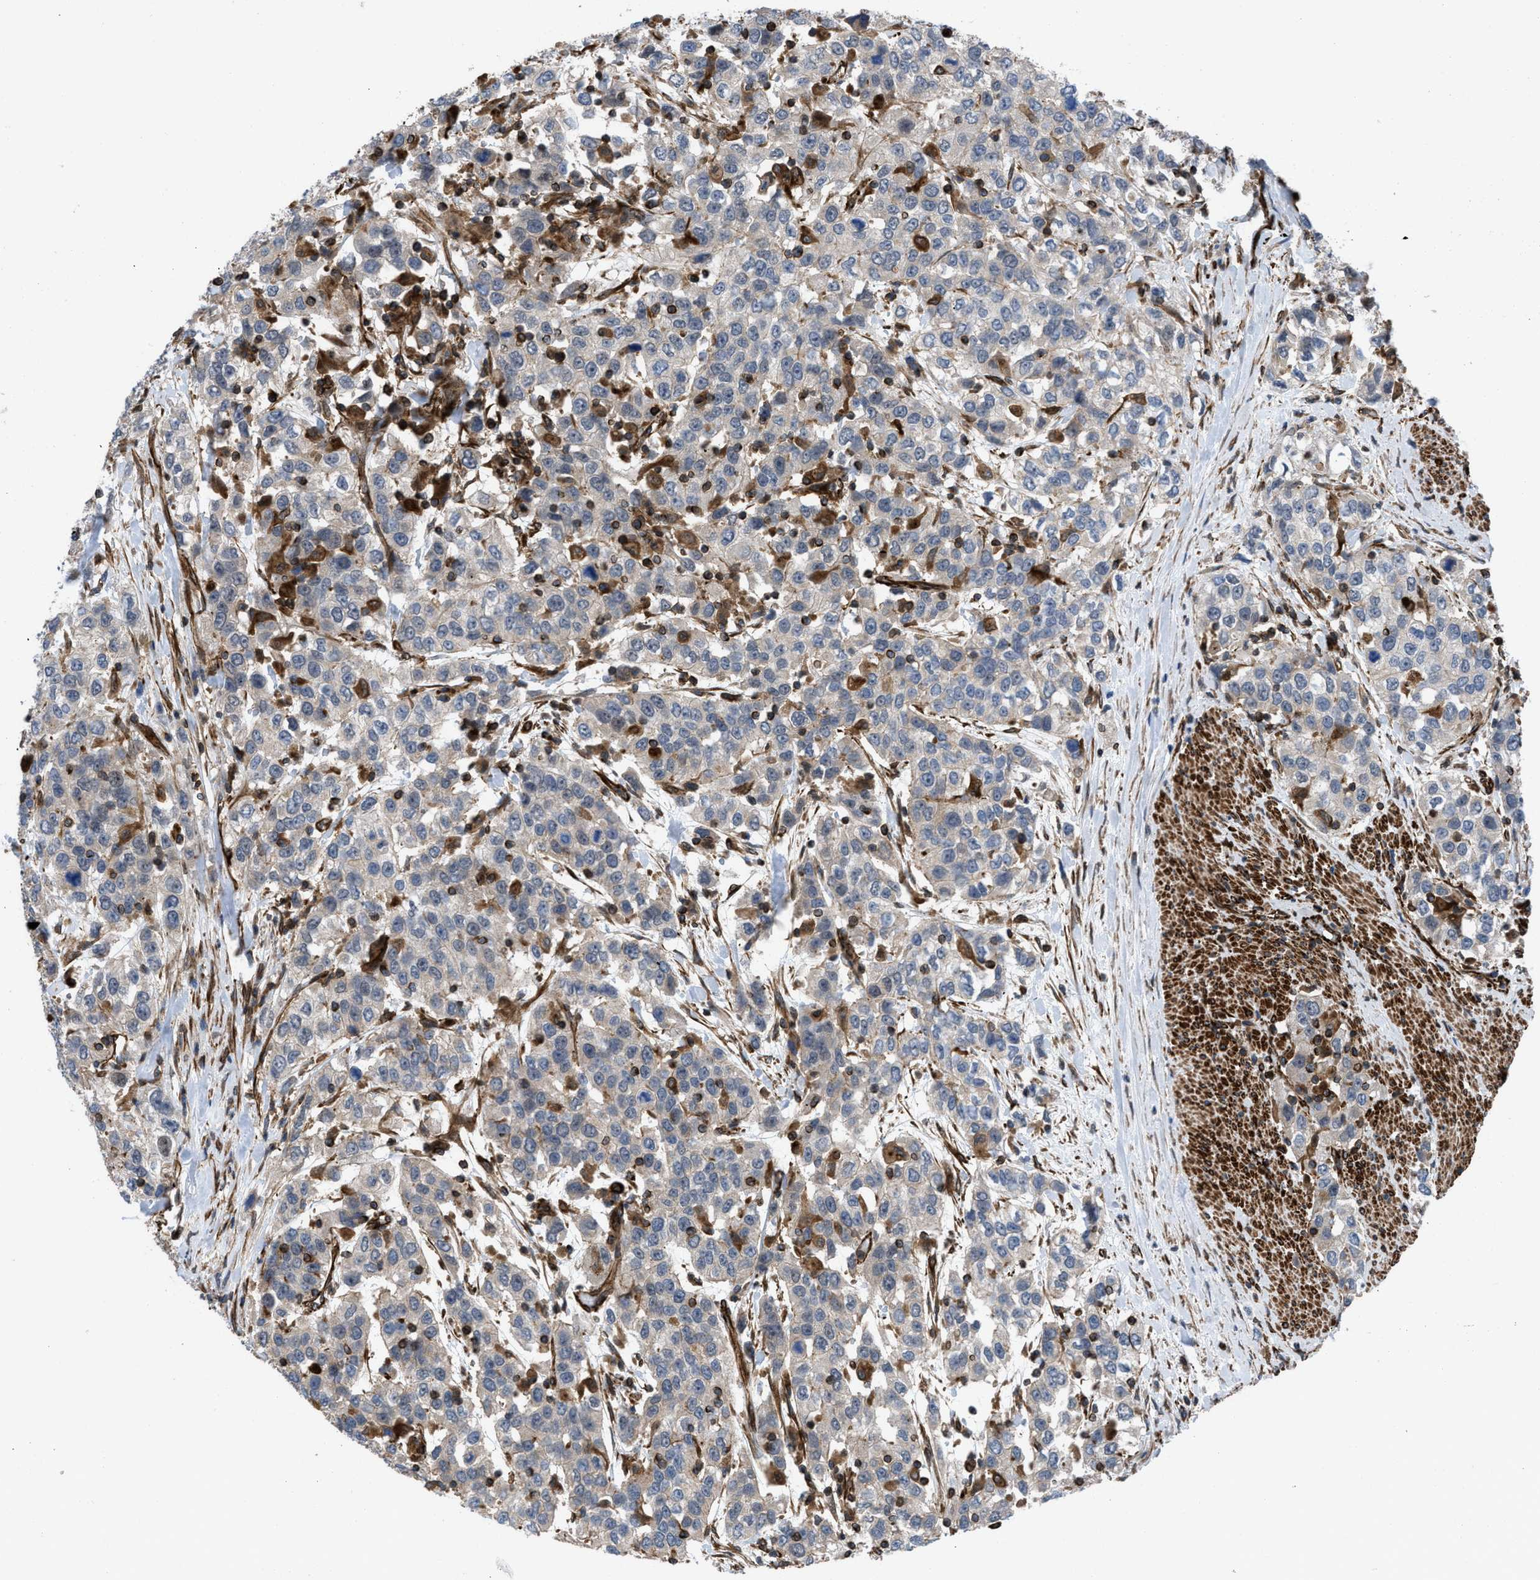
{"staining": {"intensity": "weak", "quantity": "25%-75%", "location": "cytoplasmic/membranous"}, "tissue": "urothelial cancer", "cell_type": "Tumor cells", "image_type": "cancer", "snomed": [{"axis": "morphology", "description": "Urothelial carcinoma, High grade"}, {"axis": "topography", "description": "Urinary bladder"}], "caption": "Urothelial carcinoma (high-grade) tissue displays weak cytoplasmic/membranous positivity in approximately 25%-75% of tumor cells, visualized by immunohistochemistry.", "gene": "PTPRE", "patient": {"sex": "female", "age": 80}}